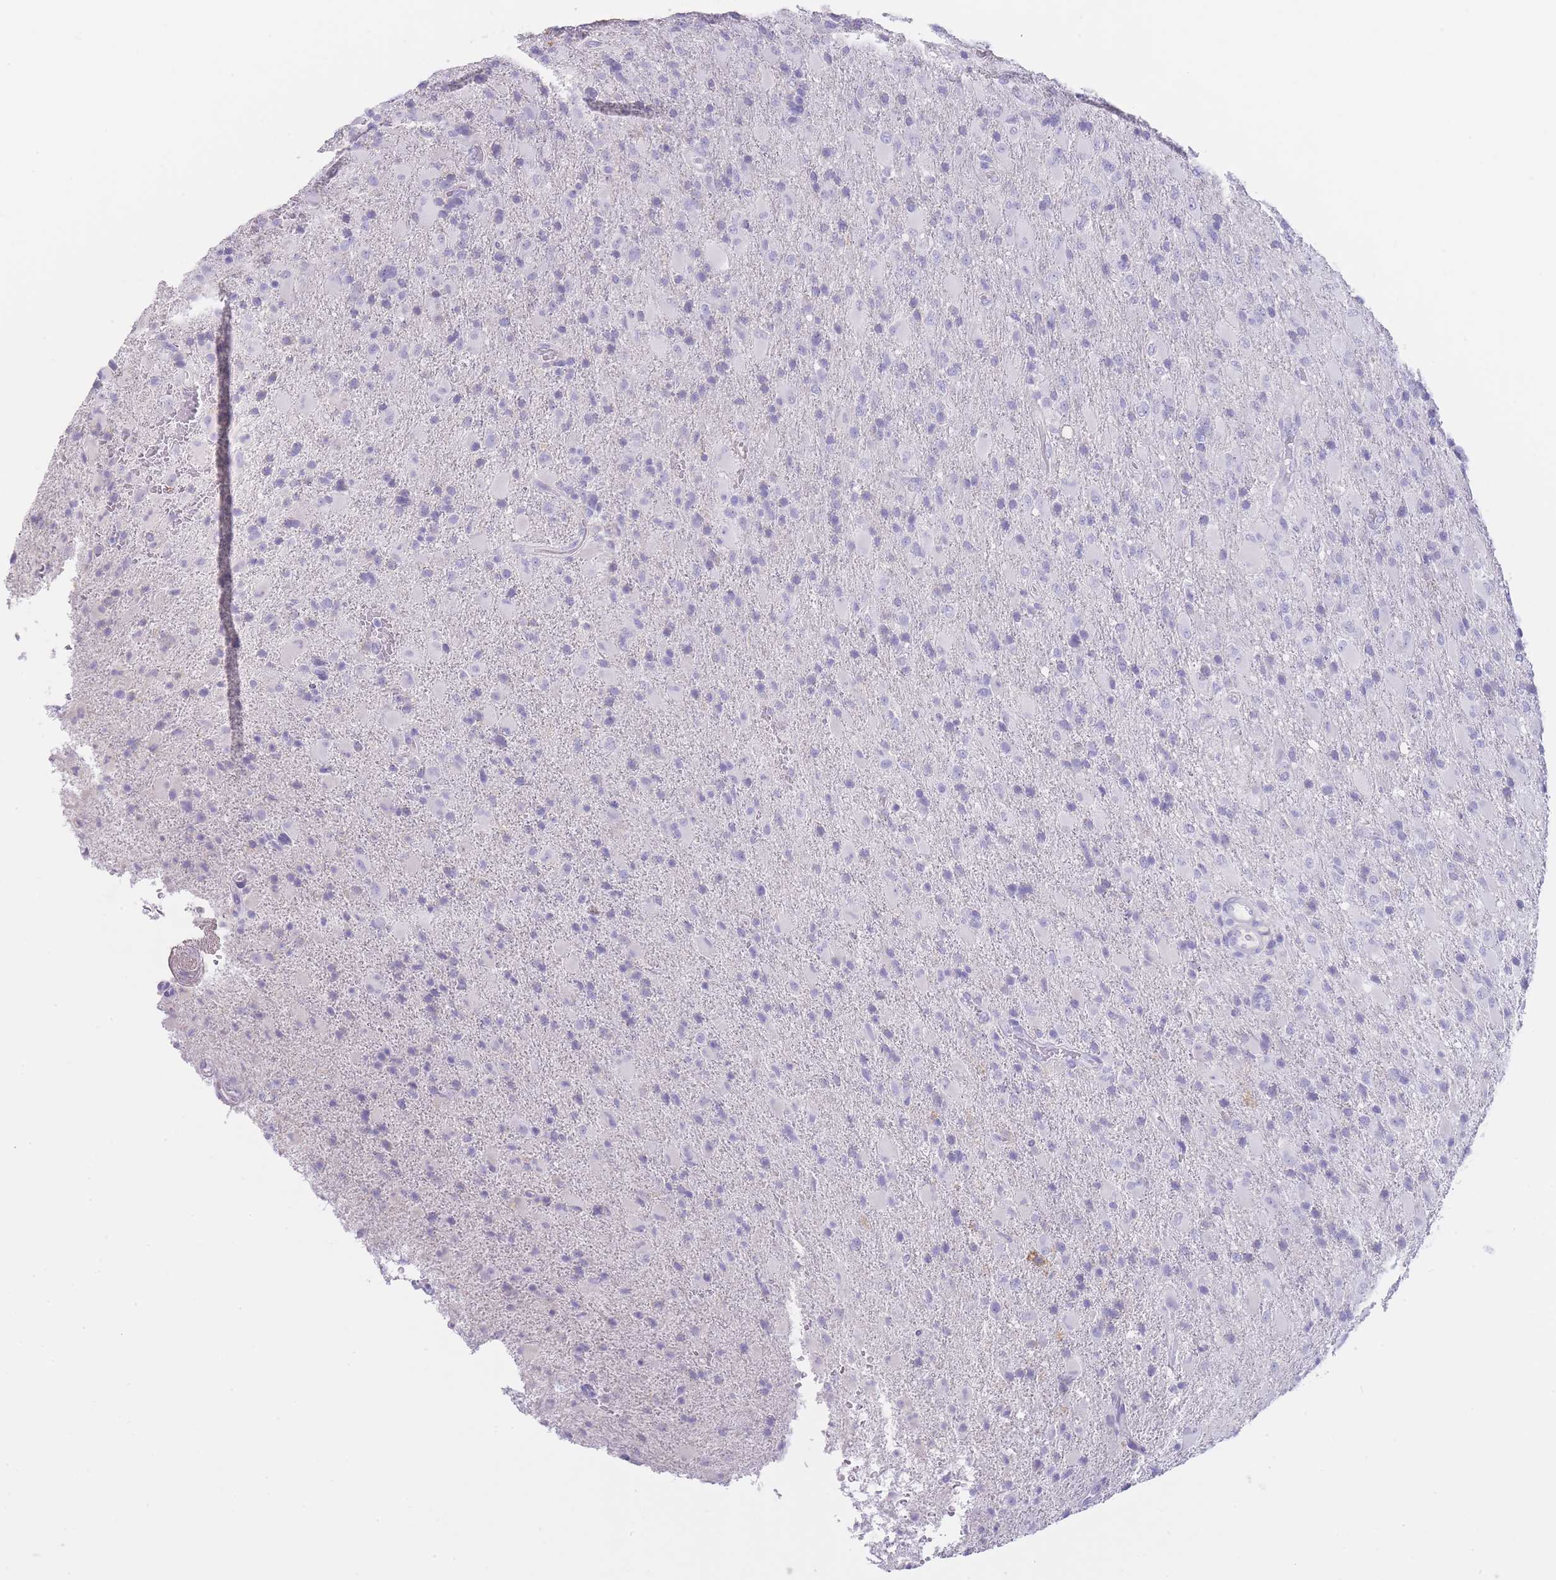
{"staining": {"intensity": "negative", "quantity": "none", "location": "none"}, "tissue": "glioma", "cell_type": "Tumor cells", "image_type": "cancer", "snomed": [{"axis": "morphology", "description": "Glioma, malignant, Low grade"}, {"axis": "topography", "description": "Brain"}], "caption": "Immunohistochemical staining of glioma exhibits no significant positivity in tumor cells.", "gene": "CD37", "patient": {"sex": "male", "age": 65}}